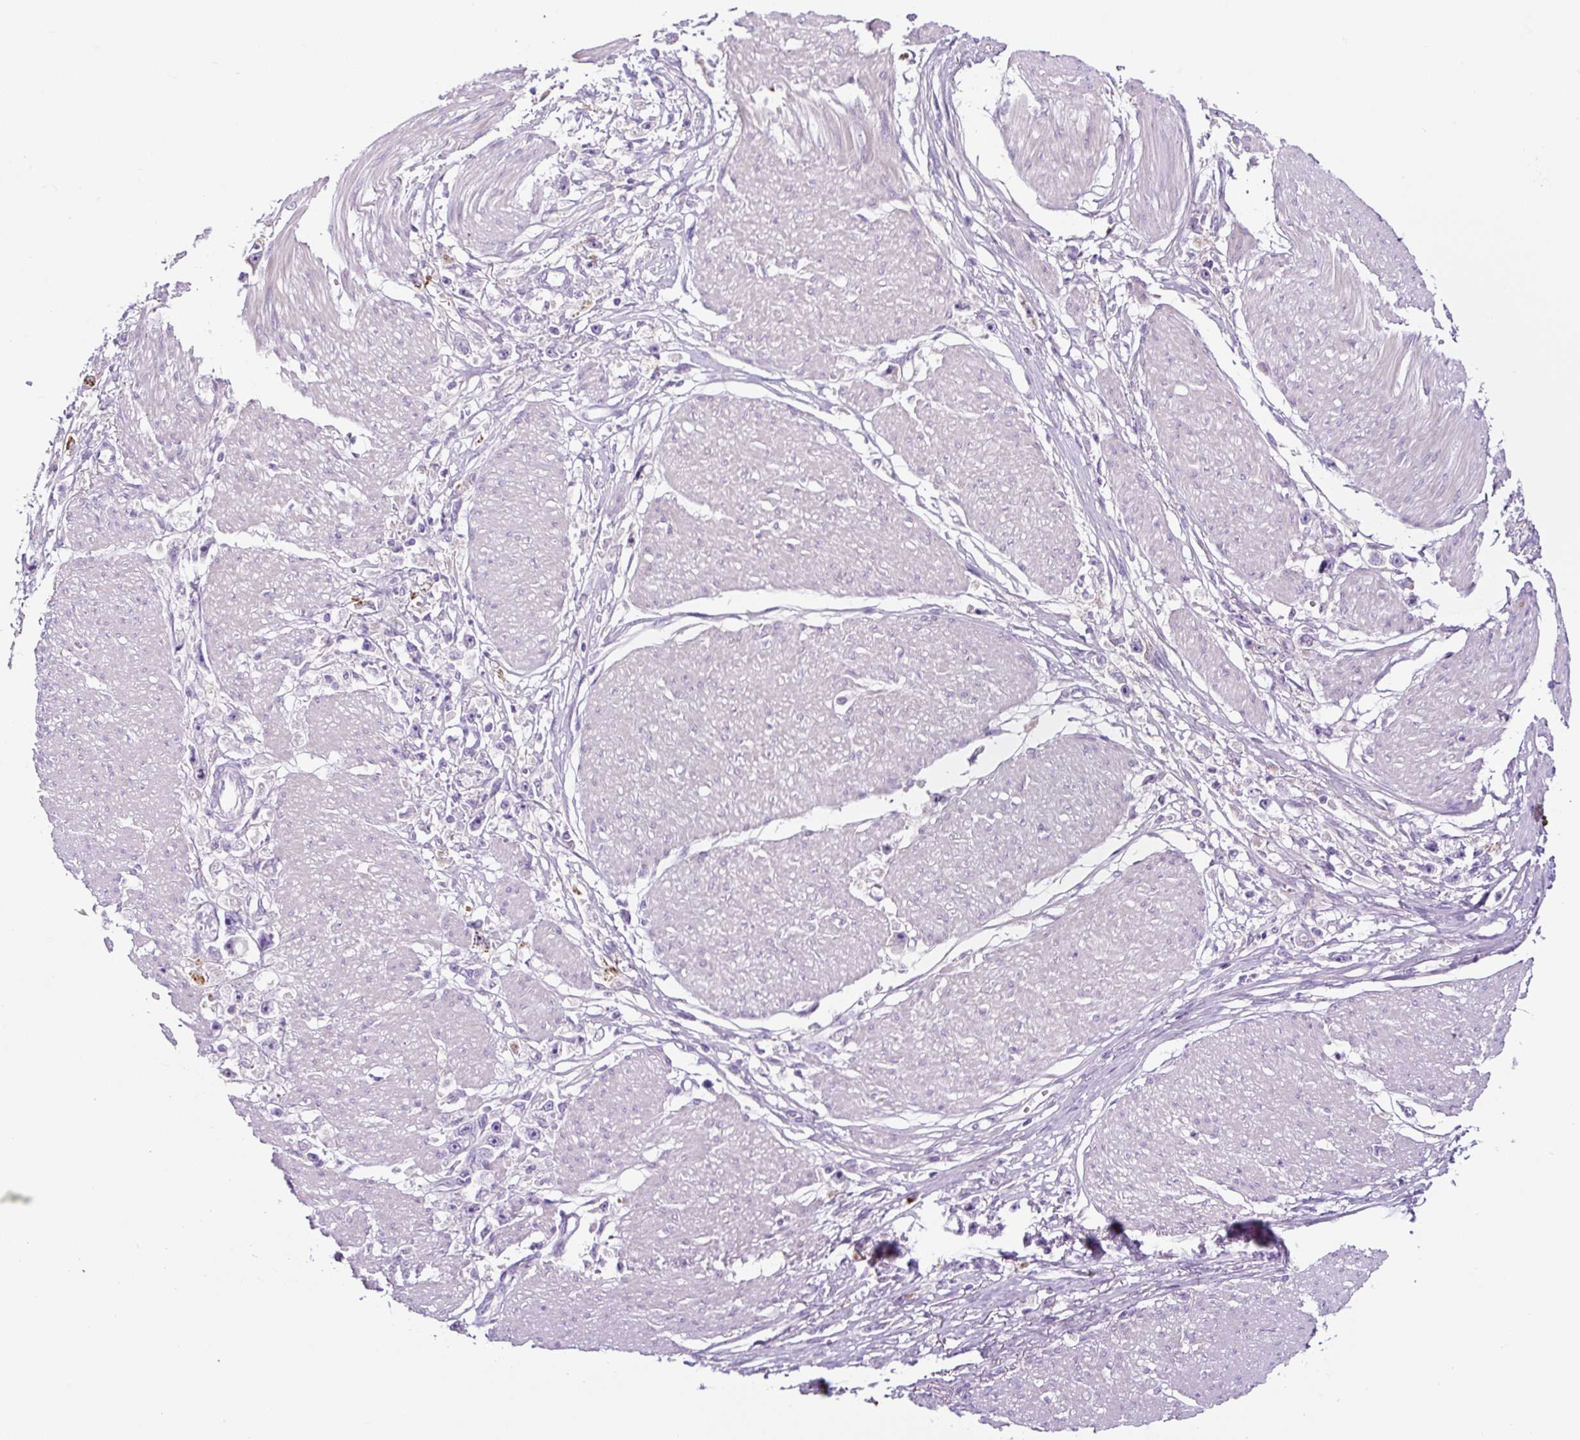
{"staining": {"intensity": "negative", "quantity": "none", "location": "none"}, "tissue": "stomach cancer", "cell_type": "Tumor cells", "image_type": "cancer", "snomed": [{"axis": "morphology", "description": "Adenocarcinoma, NOS"}, {"axis": "topography", "description": "Stomach"}], "caption": "Immunohistochemistry (IHC) of stomach cancer (adenocarcinoma) demonstrates no staining in tumor cells. The staining is performed using DAB (3,3'-diaminobenzidine) brown chromogen with nuclei counter-stained in using hematoxylin.", "gene": "RNF212B", "patient": {"sex": "female", "age": 59}}